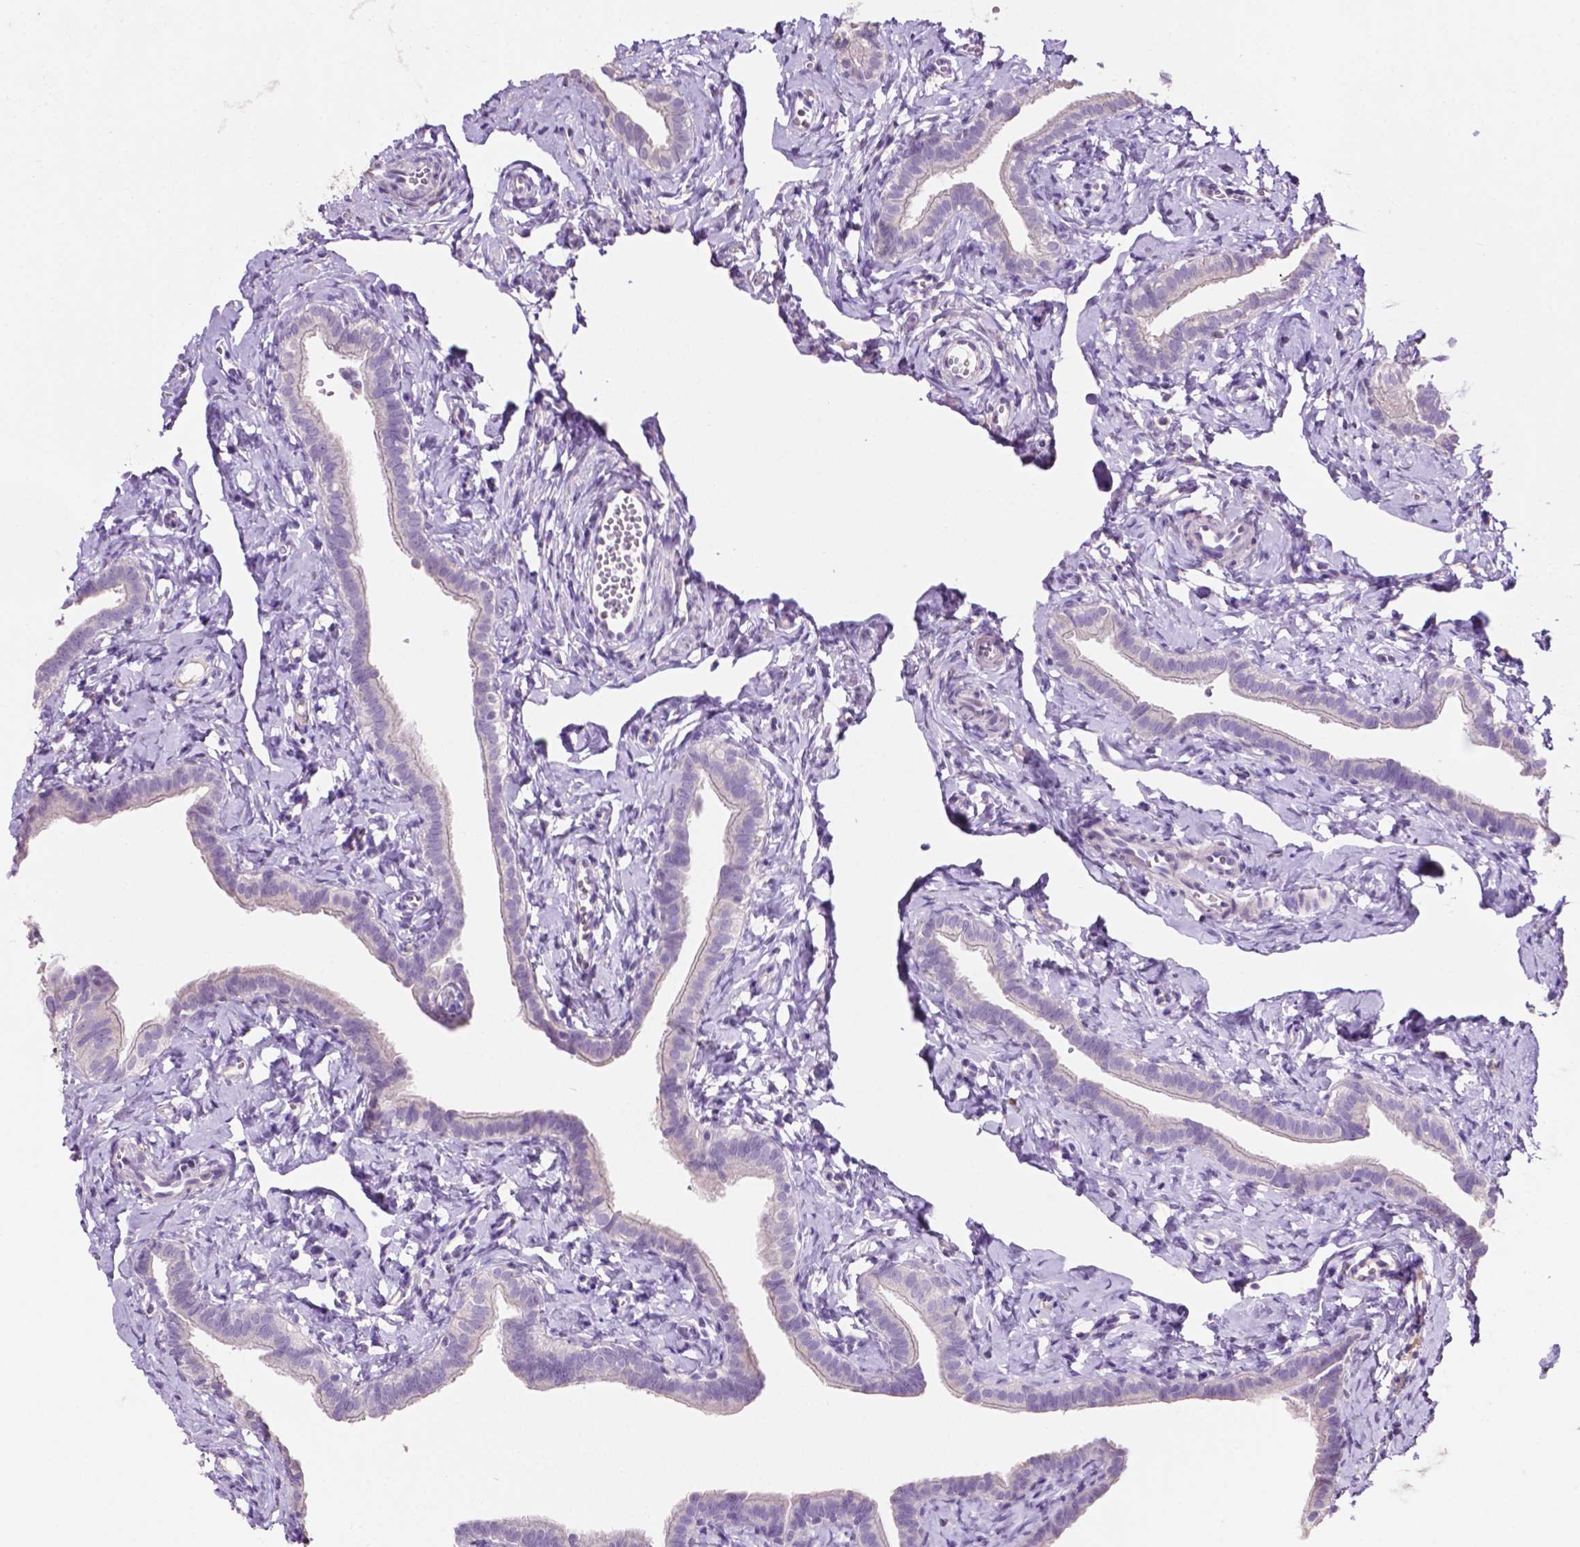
{"staining": {"intensity": "negative", "quantity": "none", "location": "none"}, "tissue": "fallopian tube", "cell_type": "Glandular cells", "image_type": "normal", "snomed": [{"axis": "morphology", "description": "Normal tissue, NOS"}, {"axis": "topography", "description": "Fallopian tube"}], "caption": "An image of fallopian tube stained for a protein exhibits no brown staining in glandular cells.", "gene": "CLDN17", "patient": {"sex": "female", "age": 41}}